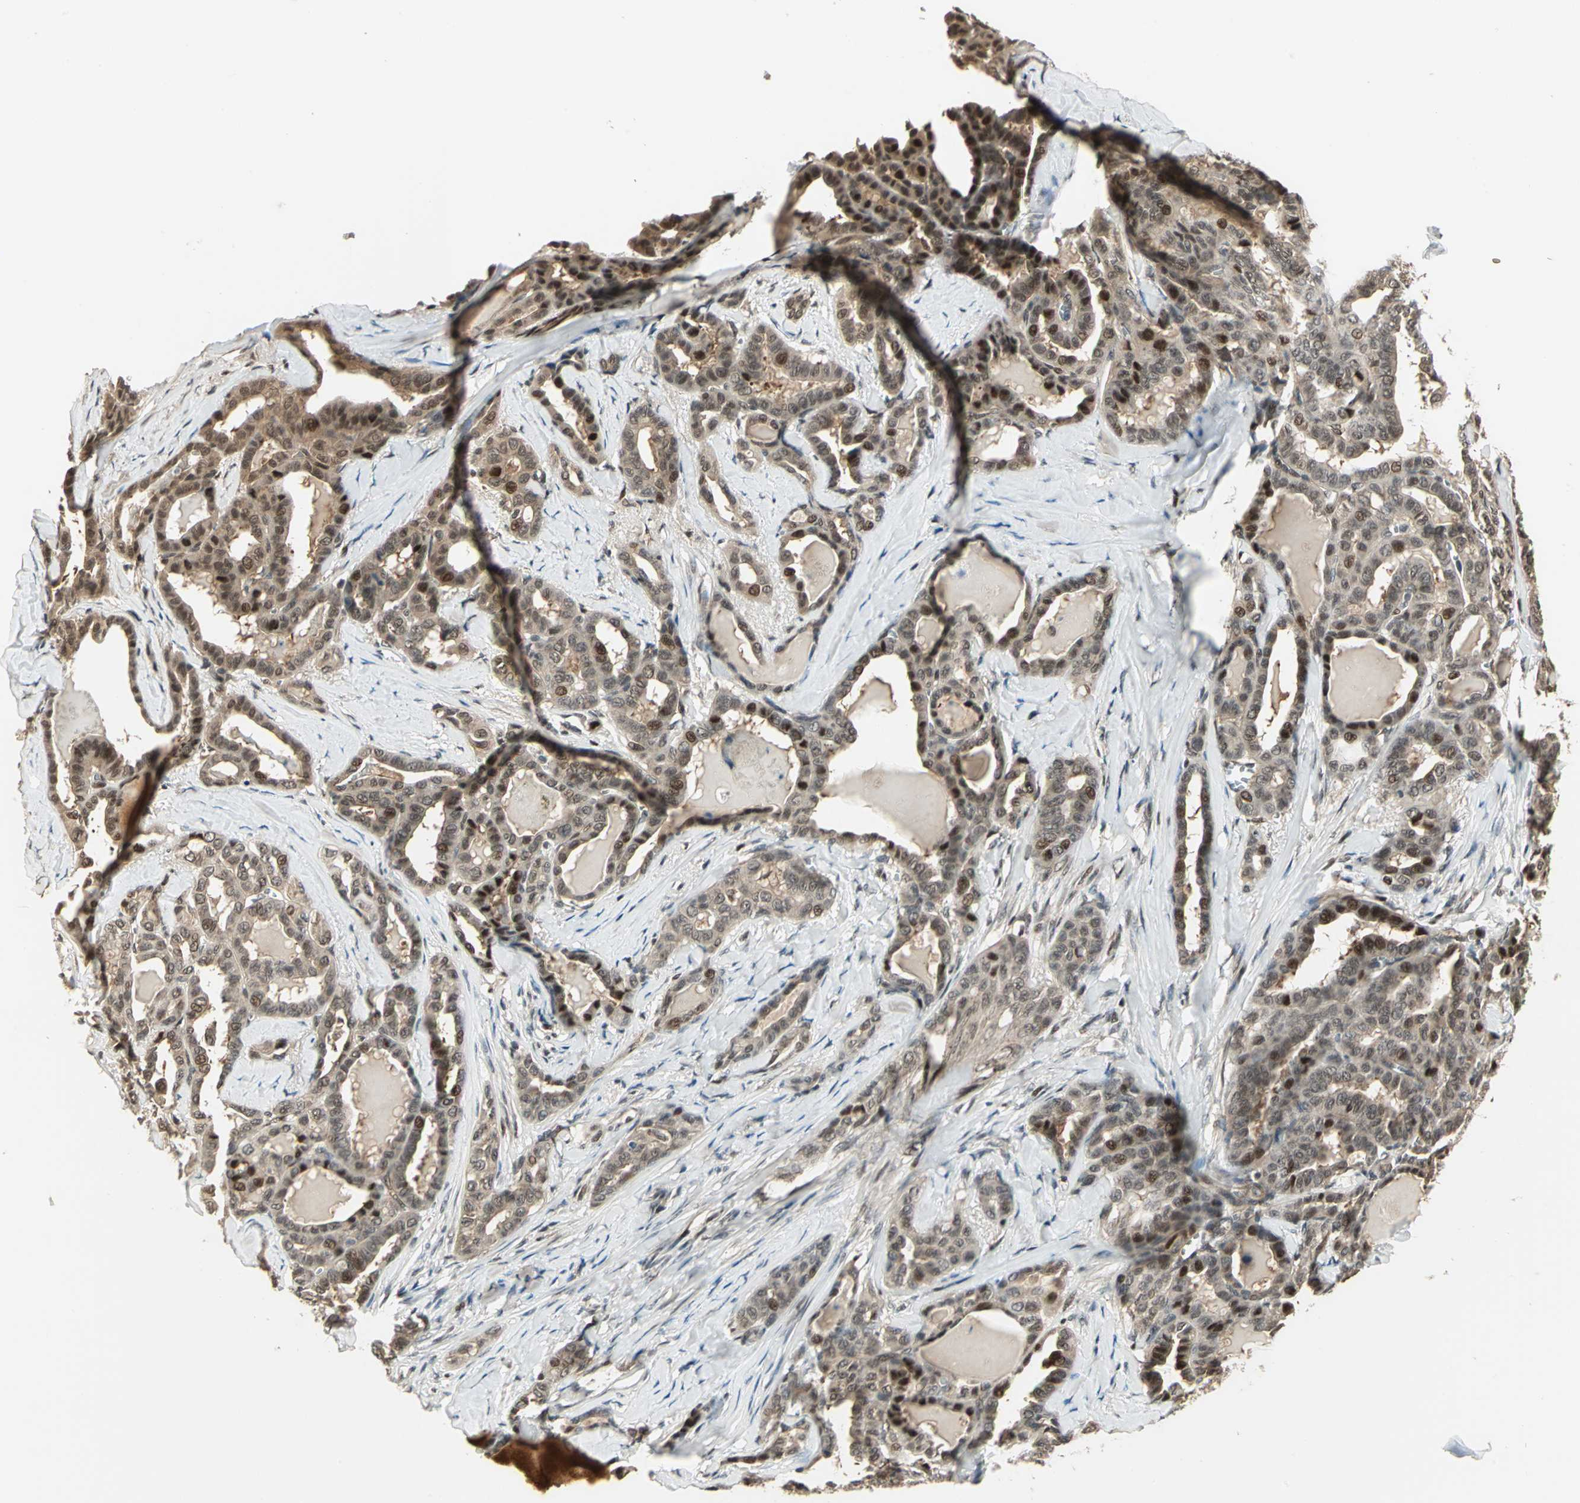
{"staining": {"intensity": "weak", "quantity": "<25%", "location": "cytoplasmic/membranous,nuclear"}, "tissue": "thyroid cancer", "cell_type": "Tumor cells", "image_type": "cancer", "snomed": [{"axis": "morphology", "description": "Carcinoma, NOS"}, {"axis": "topography", "description": "Thyroid gland"}], "caption": "This is a micrograph of immunohistochemistry staining of carcinoma (thyroid), which shows no staining in tumor cells.", "gene": "PSMC3", "patient": {"sex": "female", "age": 91}}